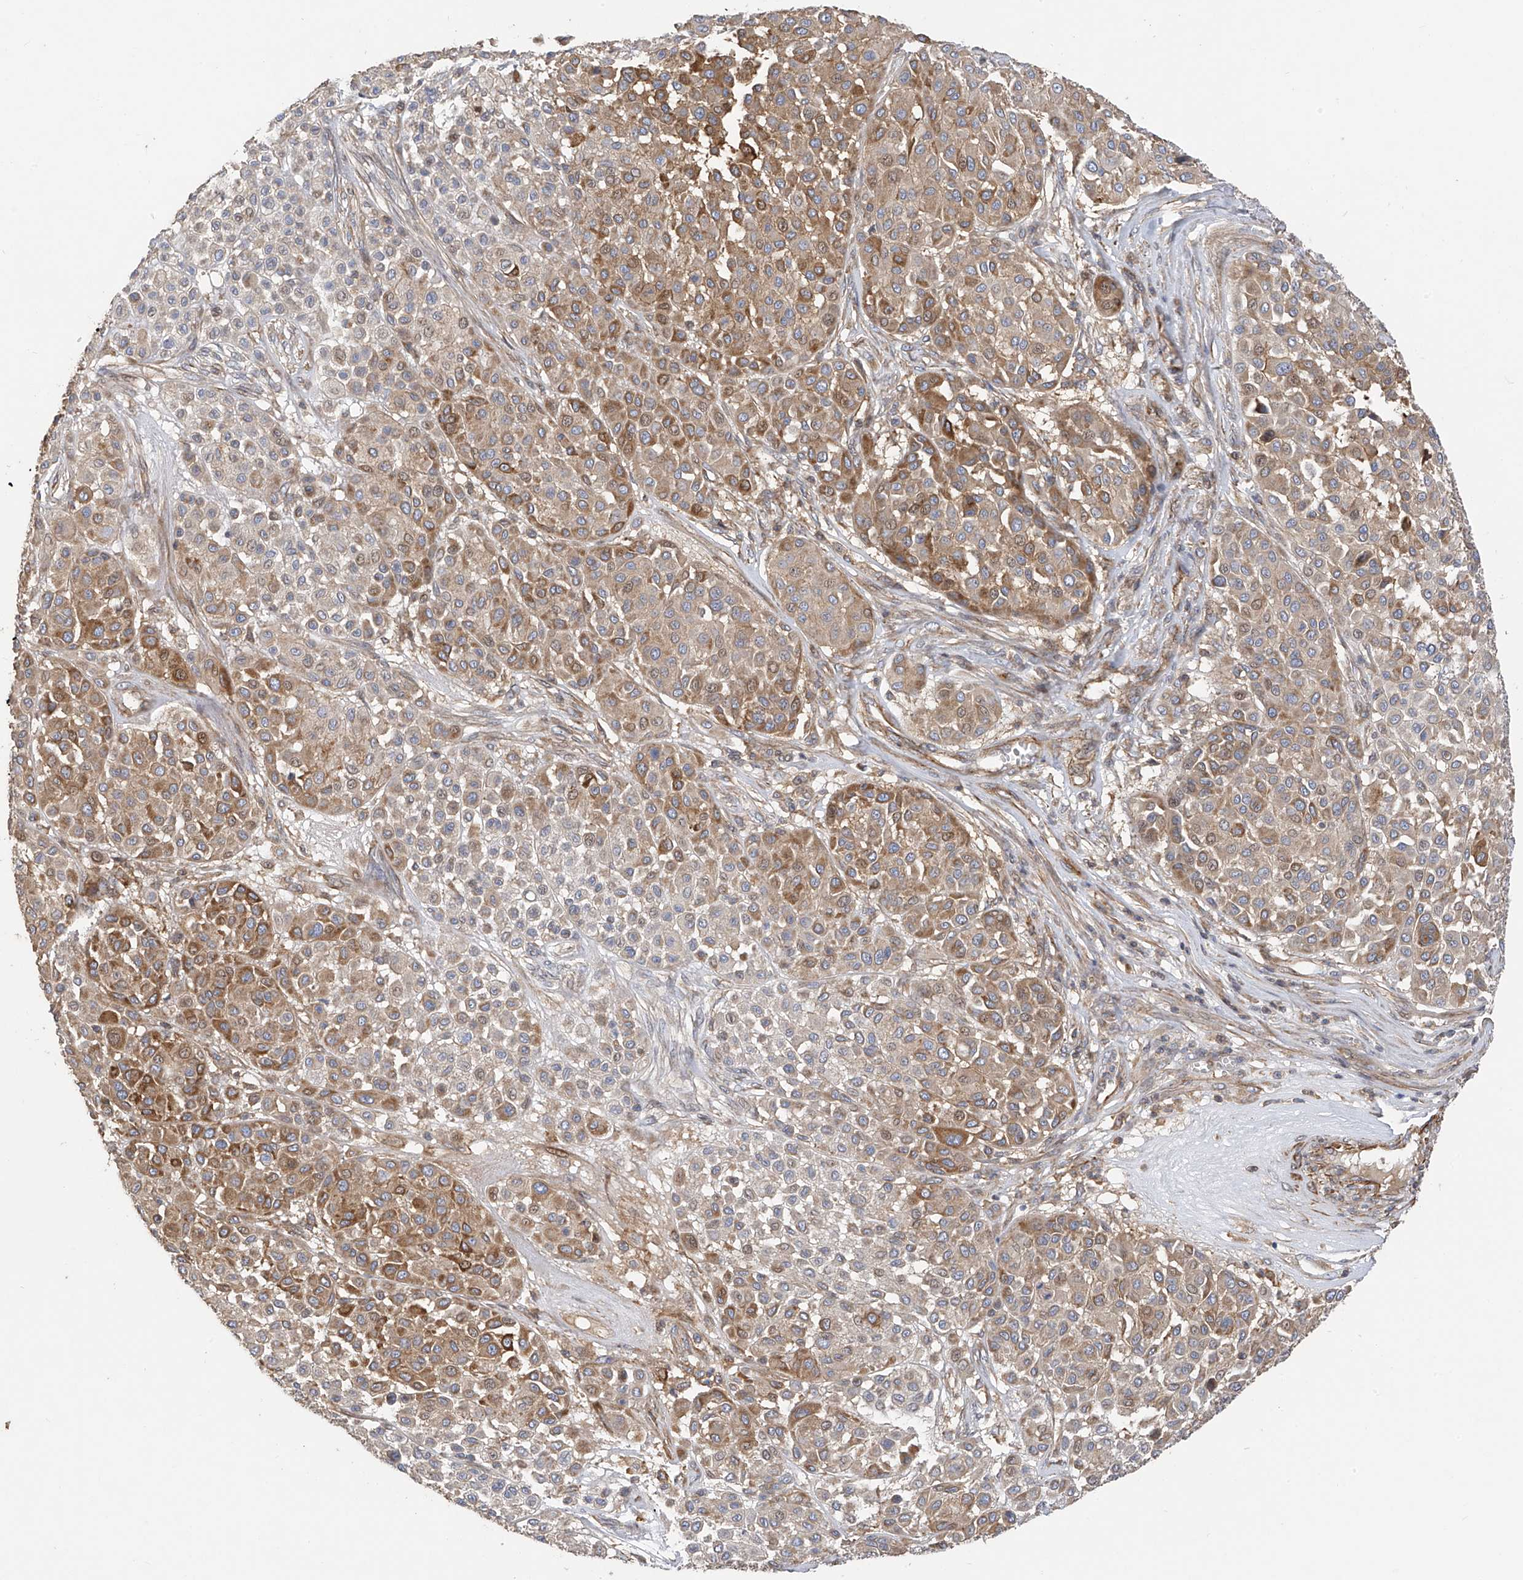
{"staining": {"intensity": "moderate", "quantity": ">75%", "location": "cytoplasmic/membranous"}, "tissue": "melanoma", "cell_type": "Tumor cells", "image_type": "cancer", "snomed": [{"axis": "morphology", "description": "Malignant melanoma, Metastatic site"}, {"axis": "topography", "description": "Soft tissue"}], "caption": "Protein analysis of melanoma tissue reveals moderate cytoplasmic/membranous staining in approximately >75% of tumor cells.", "gene": "SLC43A3", "patient": {"sex": "male", "age": 41}}